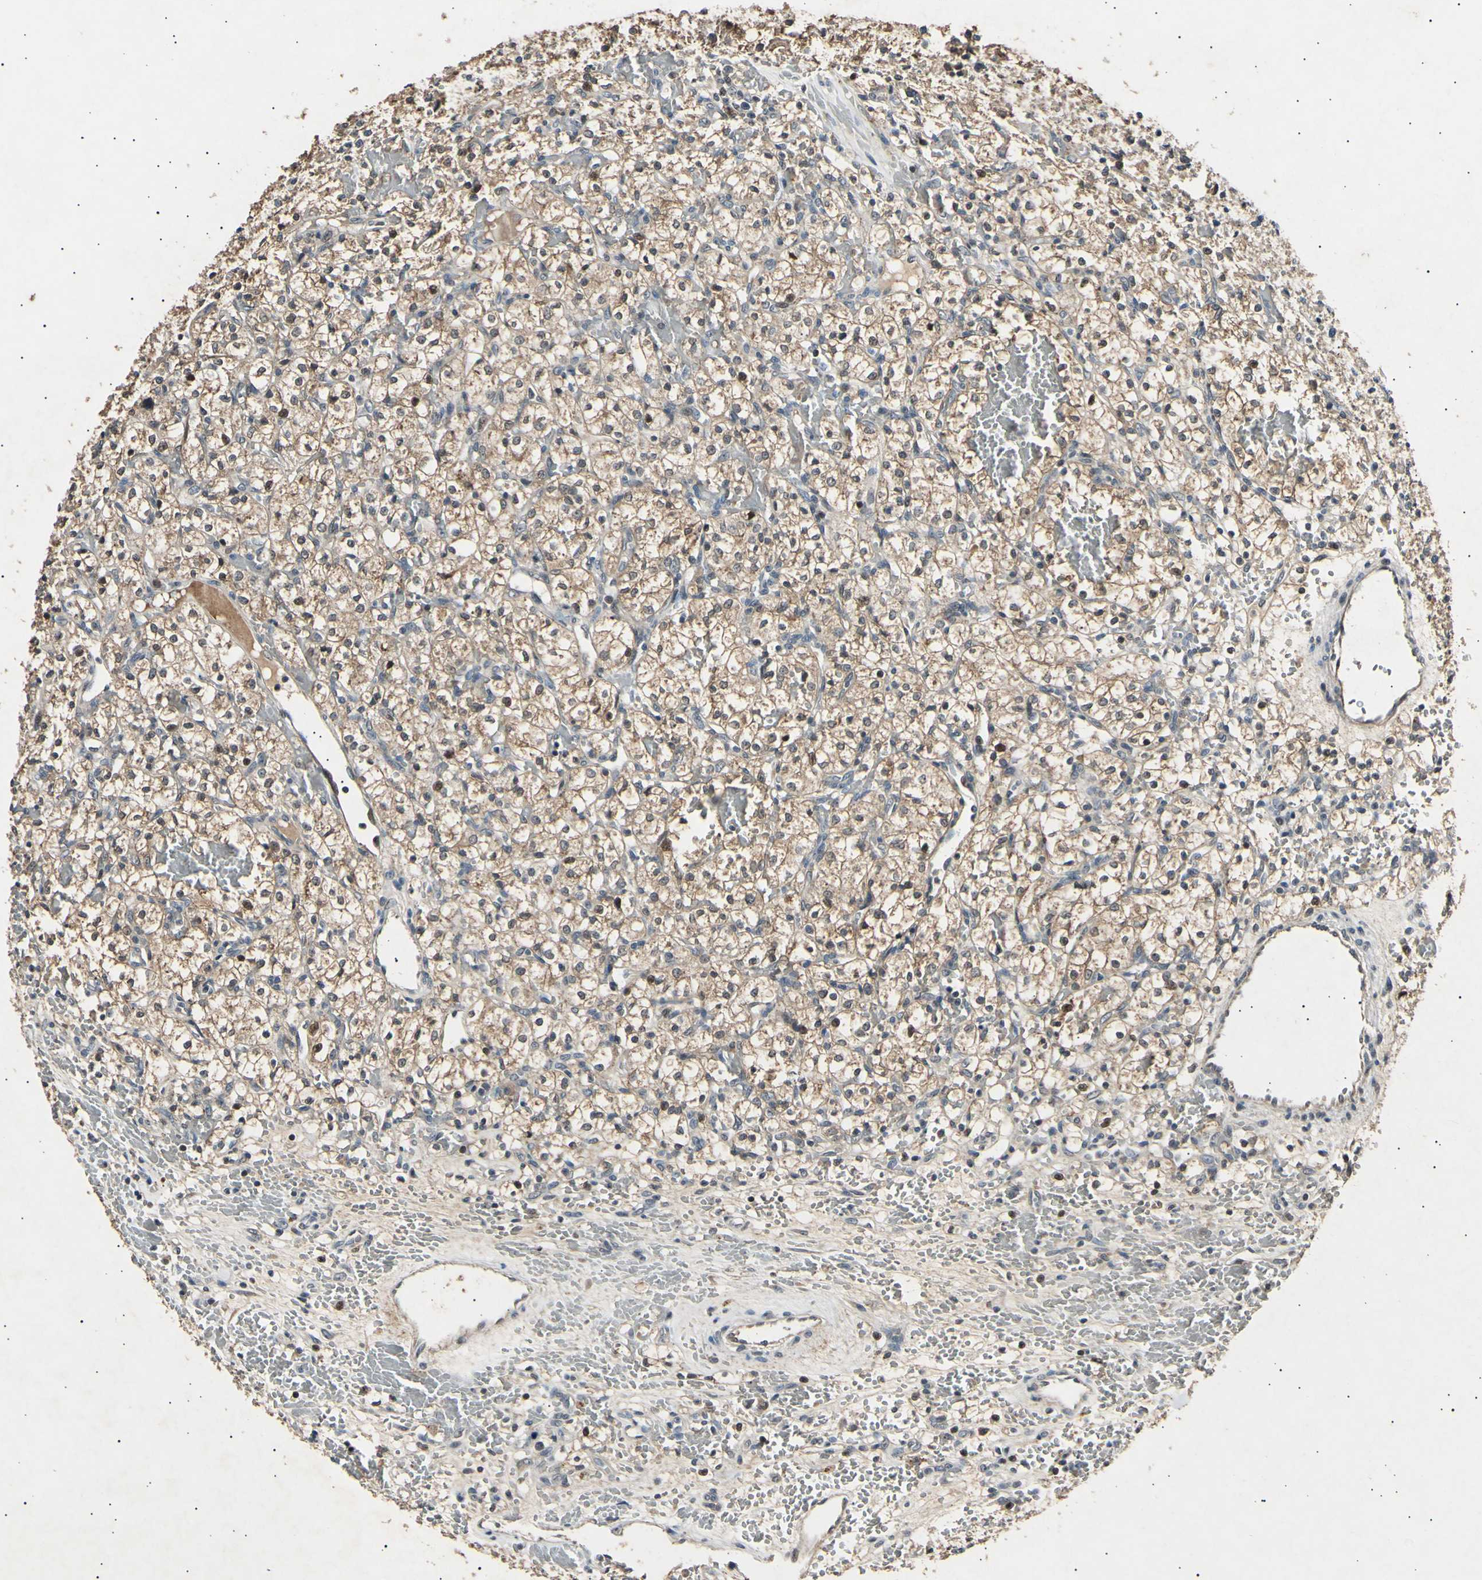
{"staining": {"intensity": "moderate", "quantity": ">75%", "location": "cytoplasmic/membranous"}, "tissue": "renal cancer", "cell_type": "Tumor cells", "image_type": "cancer", "snomed": [{"axis": "morphology", "description": "Adenocarcinoma, NOS"}, {"axis": "topography", "description": "Kidney"}], "caption": "This micrograph displays immunohistochemistry staining of renal cancer, with medium moderate cytoplasmic/membranous staining in approximately >75% of tumor cells.", "gene": "ADCY3", "patient": {"sex": "female", "age": 60}}